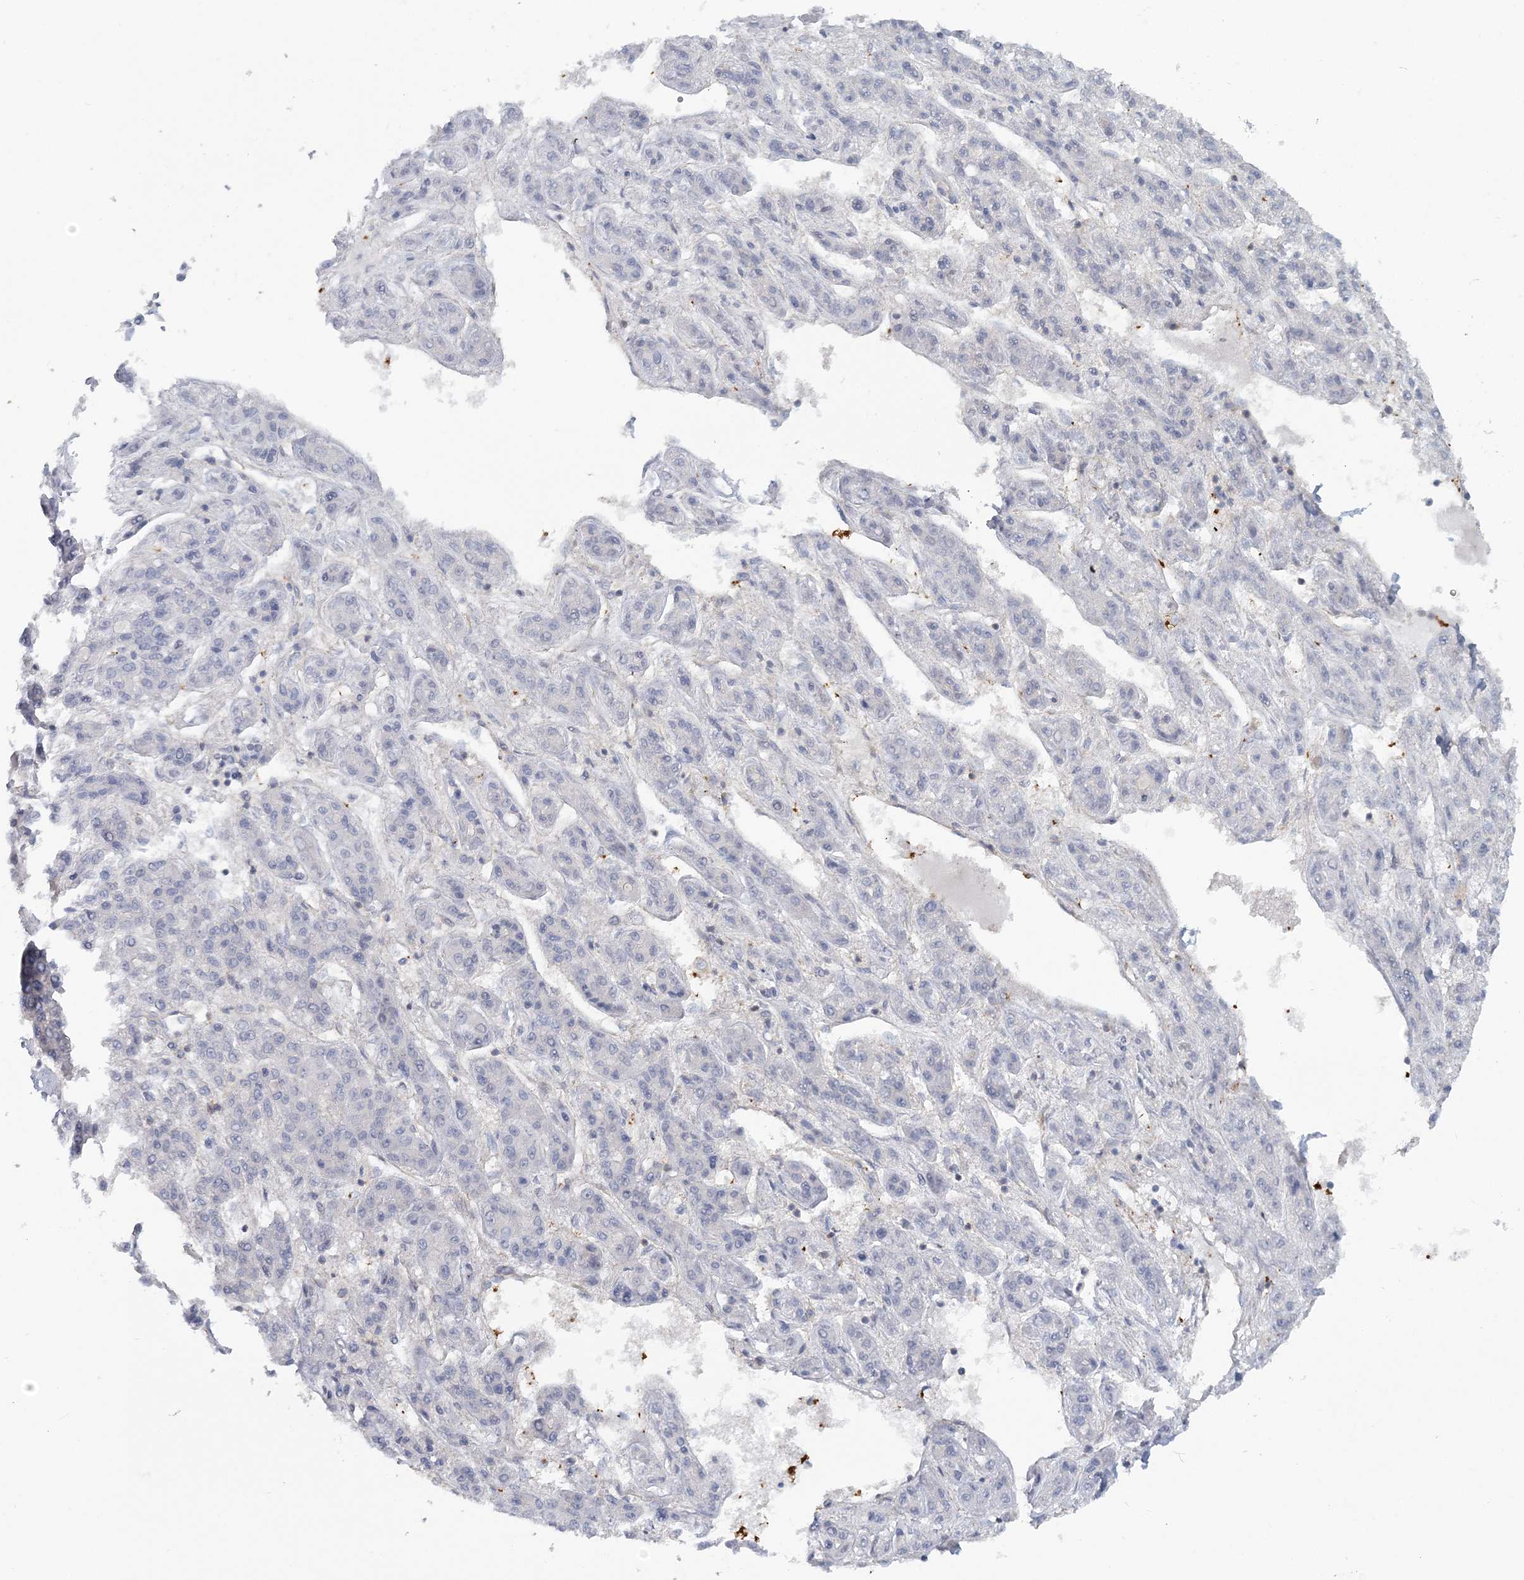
{"staining": {"intensity": "negative", "quantity": "none", "location": "none"}, "tissue": "liver cancer", "cell_type": "Tumor cells", "image_type": "cancer", "snomed": [{"axis": "morphology", "description": "Carcinoma, Hepatocellular, NOS"}, {"axis": "topography", "description": "Liver"}], "caption": "An immunohistochemistry (IHC) photomicrograph of liver cancer is shown. There is no staining in tumor cells of liver cancer.", "gene": "CUEDC2", "patient": {"sex": "male", "age": 70}}